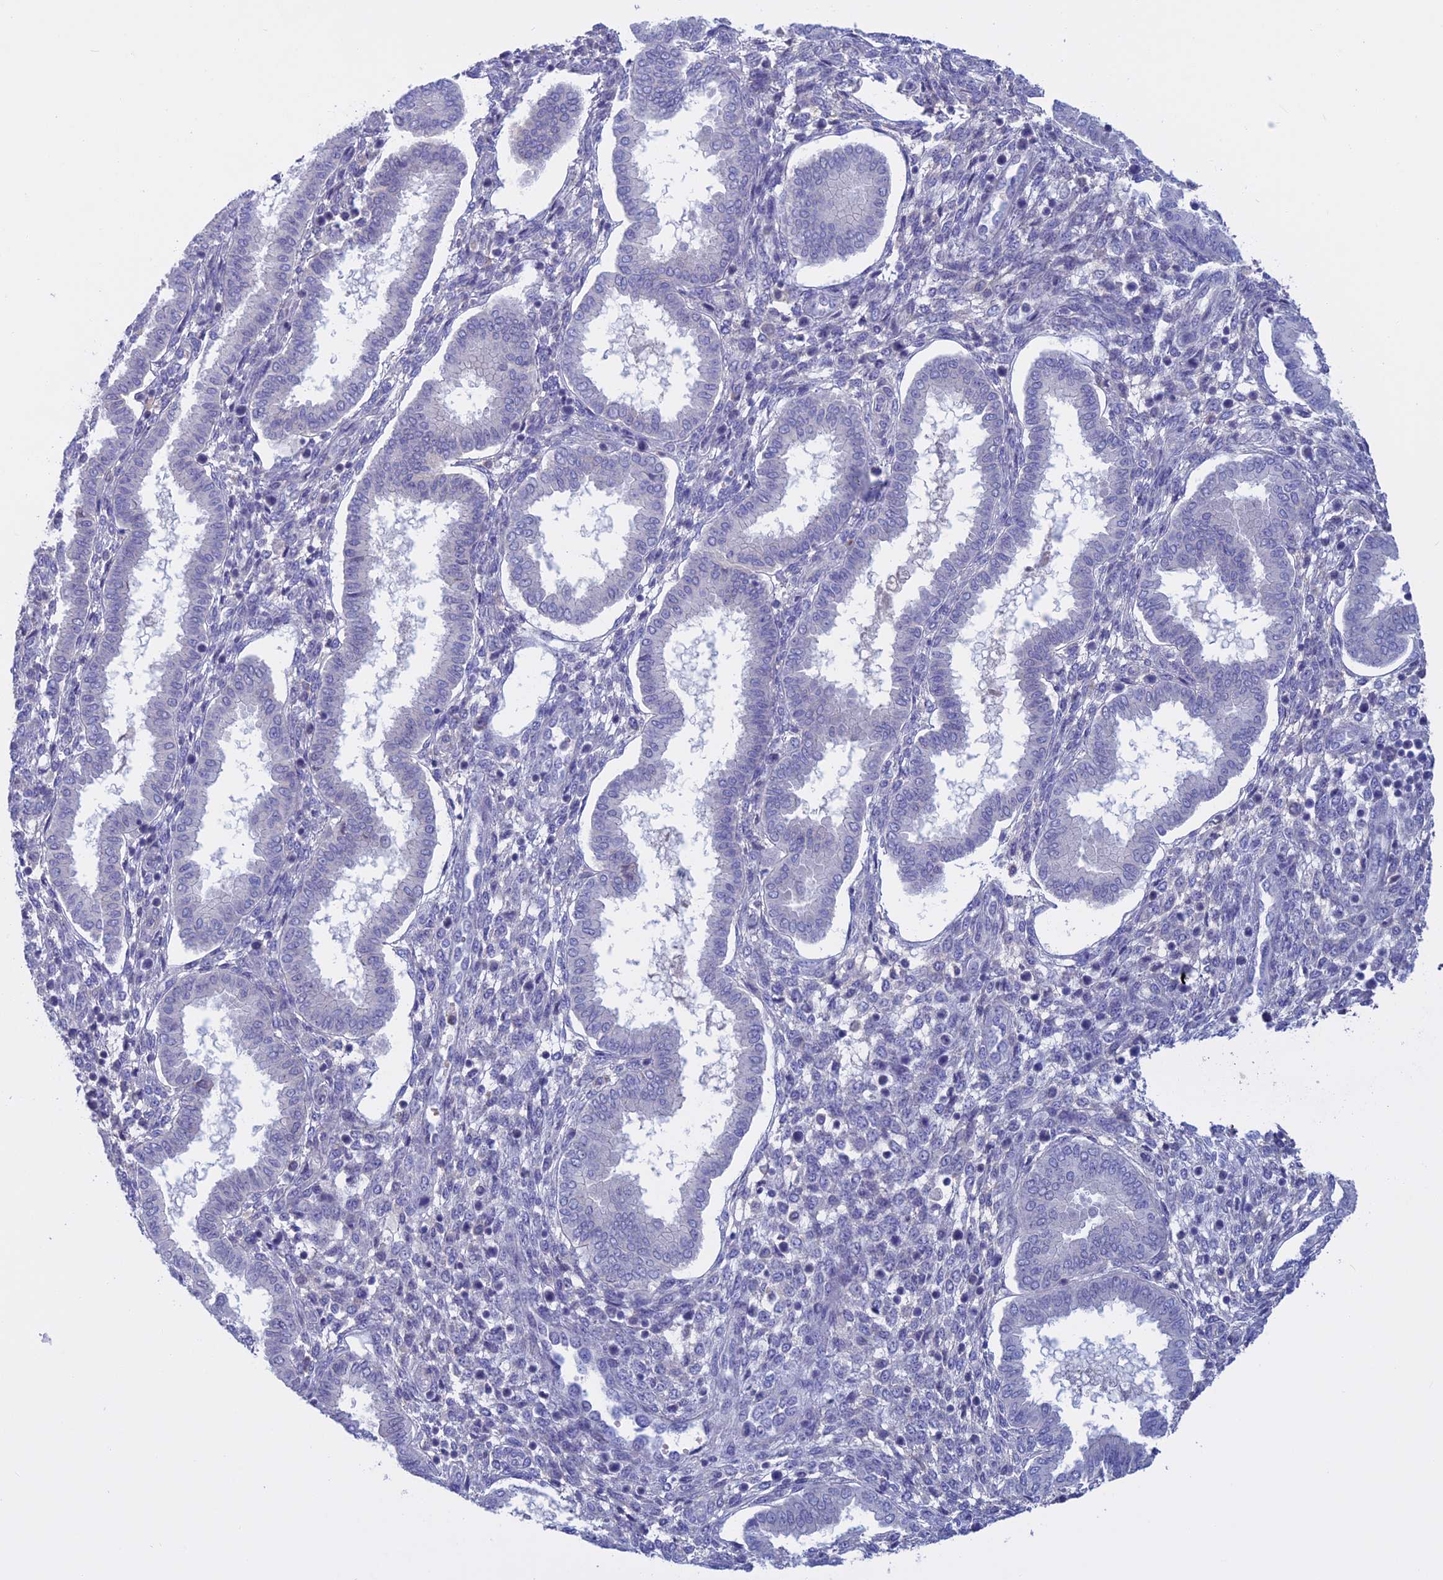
{"staining": {"intensity": "negative", "quantity": "none", "location": "none"}, "tissue": "endometrium", "cell_type": "Cells in endometrial stroma", "image_type": "normal", "snomed": [{"axis": "morphology", "description": "Normal tissue, NOS"}, {"axis": "topography", "description": "Endometrium"}], "caption": "Histopathology image shows no significant protein expression in cells in endometrial stroma of benign endometrium.", "gene": "SLC2A6", "patient": {"sex": "female", "age": 24}}